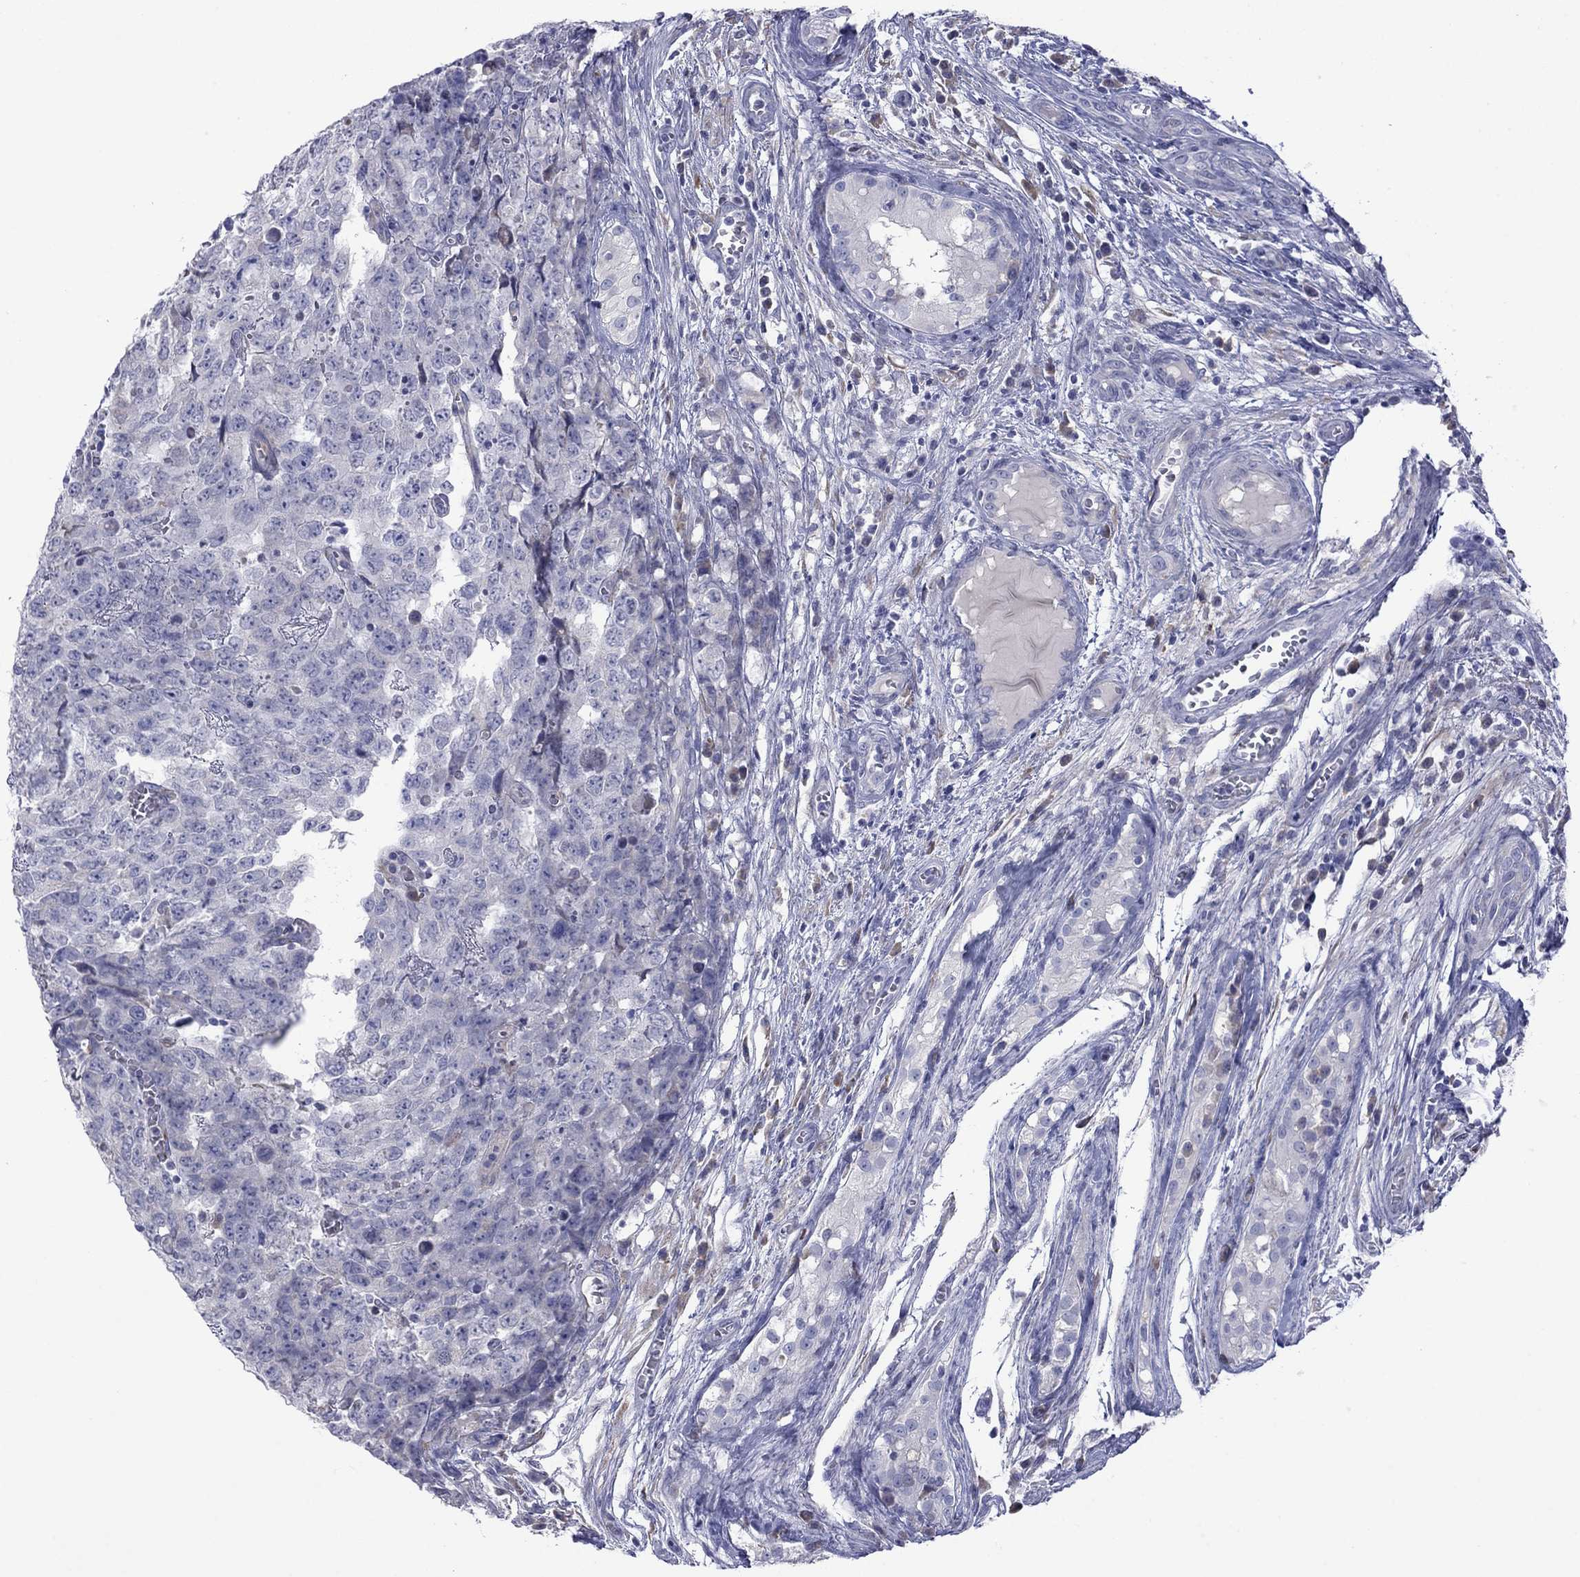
{"staining": {"intensity": "negative", "quantity": "none", "location": "none"}, "tissue": "testis cancer", "cell_type": "Tumor cells", "image_type": "cancer", "snomed": [{"axis": "morphology", "description": "Carcinoma, Embryonal, NOS"}, {"axis": "topography", "description": "Testis"}], "caption": "A photomicrograph of human testis cancer is negative for staining in tumor cells.", "gene": "TMPRSS11A", "patient": {"sex": "male", "age": 23}}